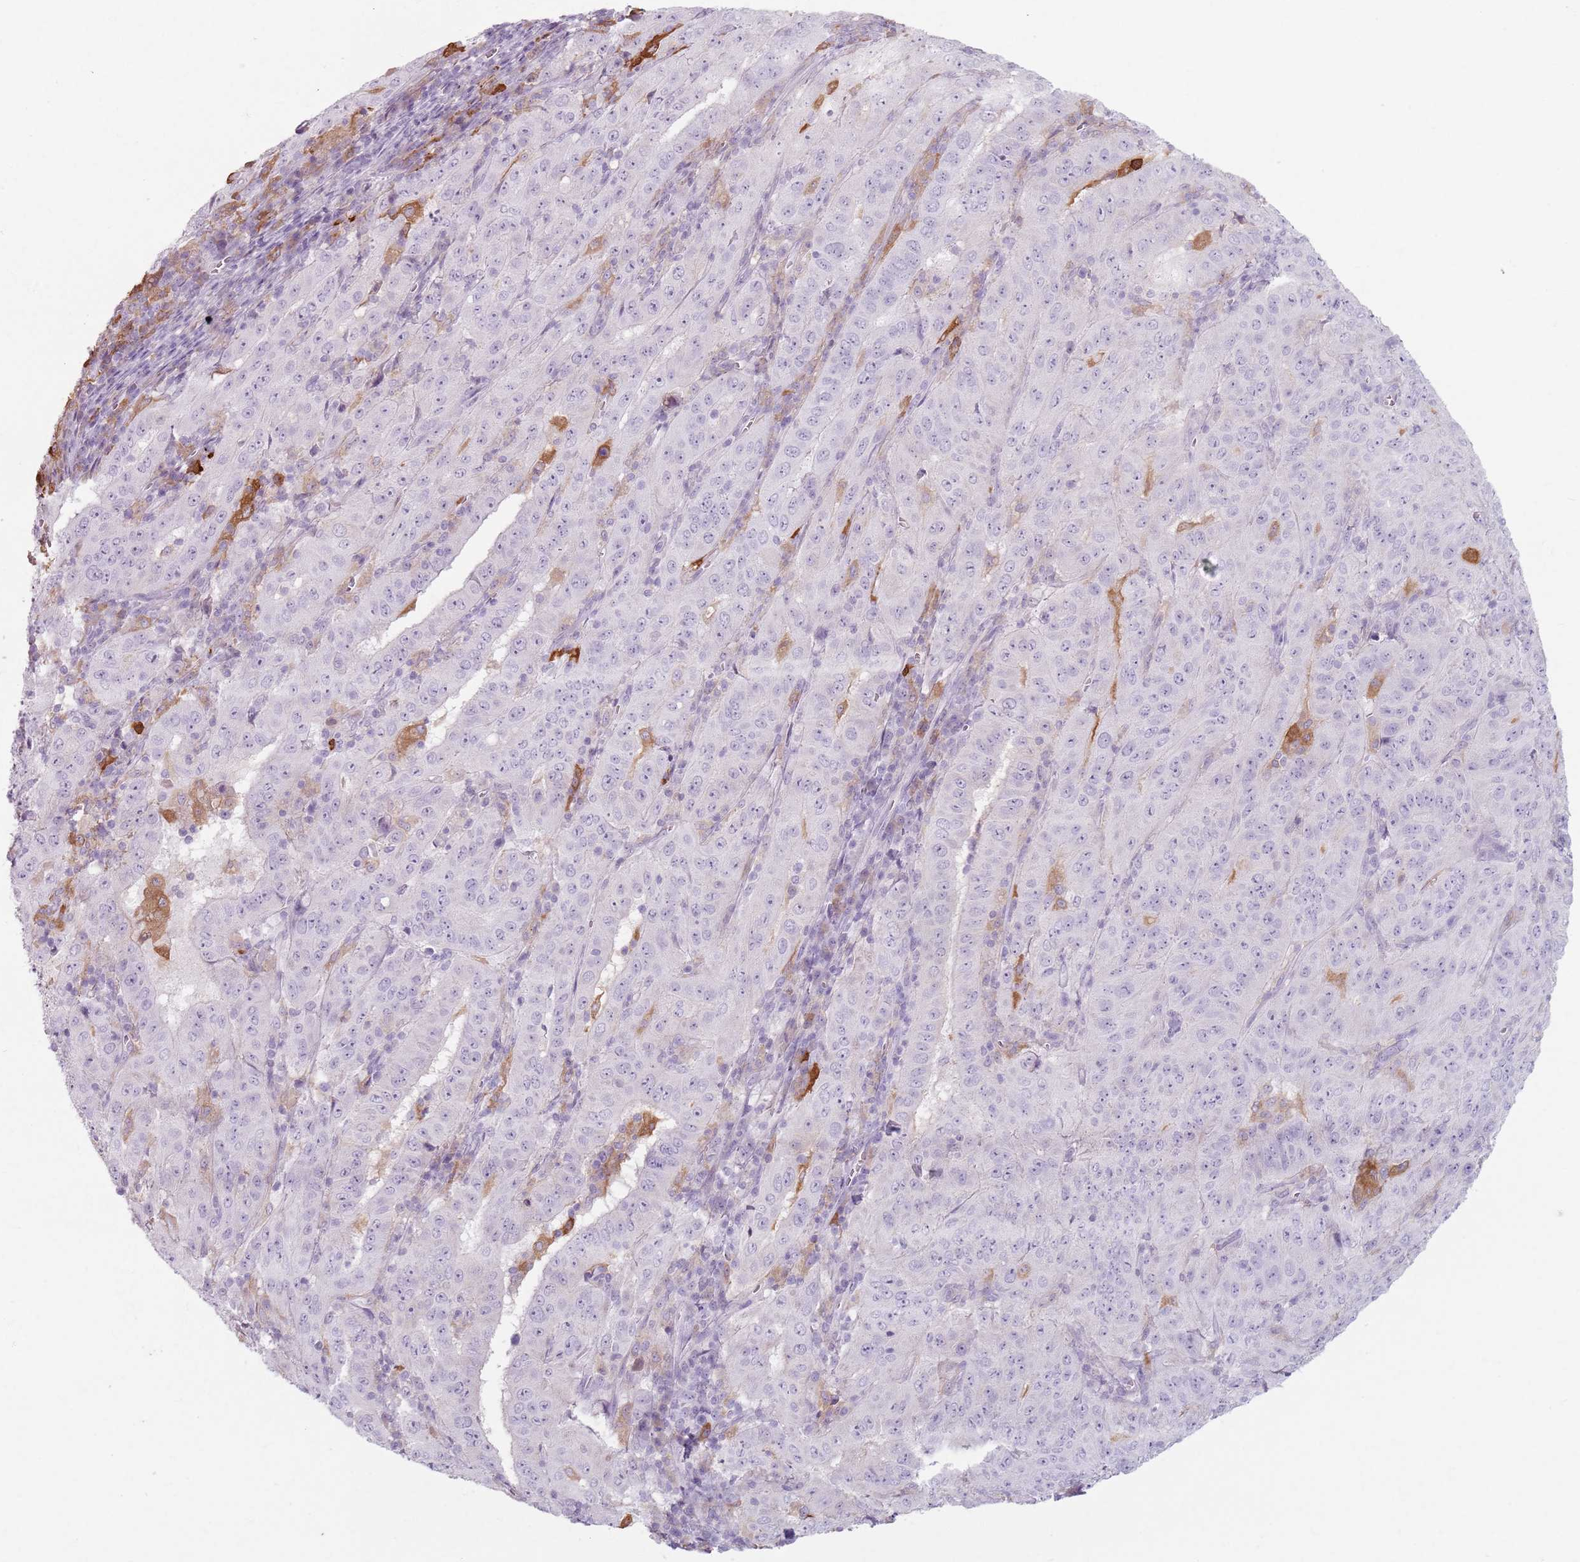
{"staining": {"intensity": "negative", "quantity": "none", "location": "none"}, "tissue": "pancreatic cancer", "cell_type": "Tumor cells", "image_type": "cancer", "snomed": [{"axis": "morphology", "description": "Adenocarcinoma, NOS"}, {"axis": "topography", "description": "Pancreas"}], "caption": "Adenocarcinoma (pancreatic) was stained to show a protein in brown. There is no significant staining in tumor cells. (DAB IHC visualized using brightfield microscopy, high magnification).", "gene": "GDPGP1", "patient": {"sex": "male", "age": 63}}